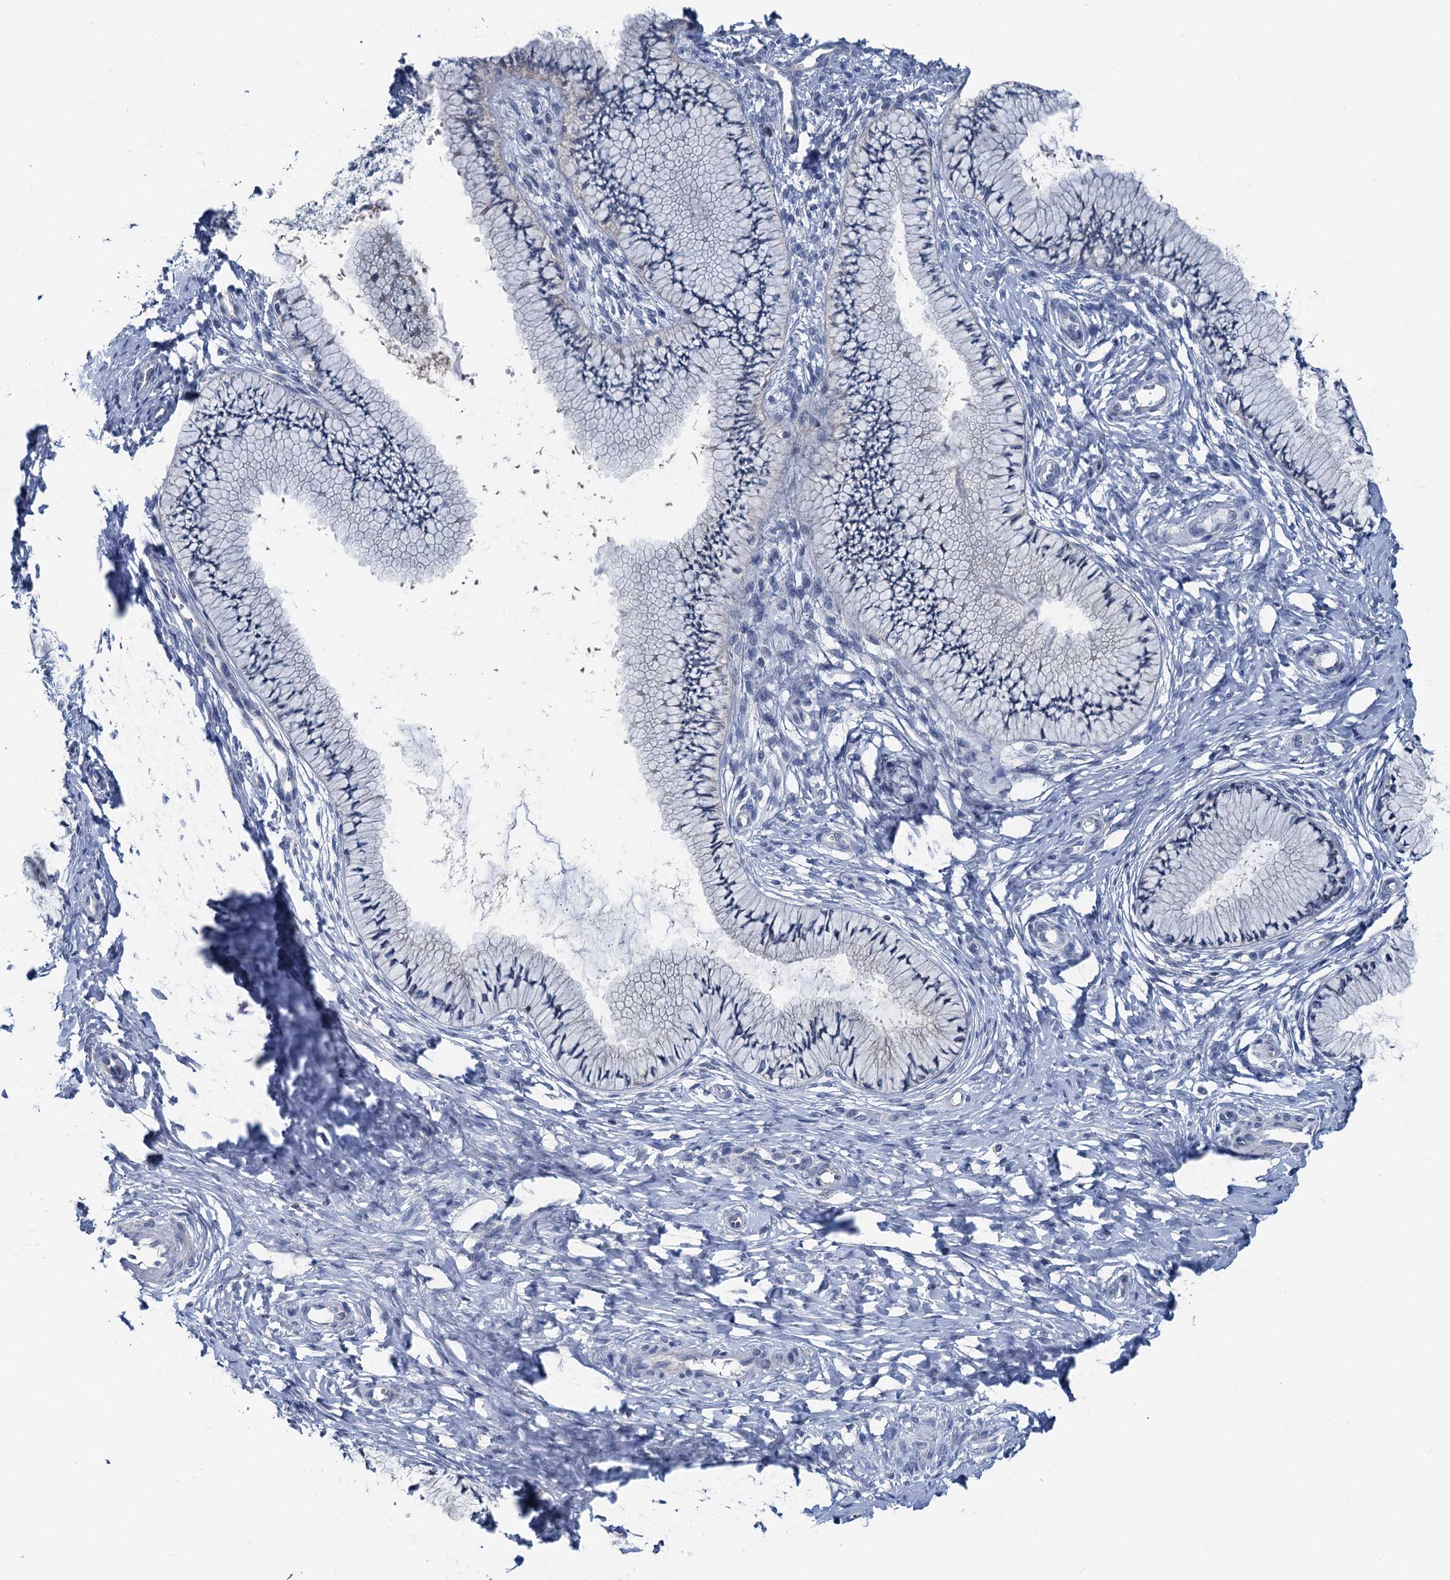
{"staining": {"intensity": "negative", "quantity": "none", "location": "none"}, "tissue": "cervix", "cell_type": "Glandular cells", "image_type": "normal", "snomed": [{"axis": "morphology", "description": "Normal tissue, NOS"}, {"axis": "topography", "description": "Cervix"}], "caption": "This is an immunohistochemistry (IHC) image of unremarkable cervix. There is no expression in glandular cells.", "gene": "SPINK9", "patient": {"sex": "female", "age": 36}}